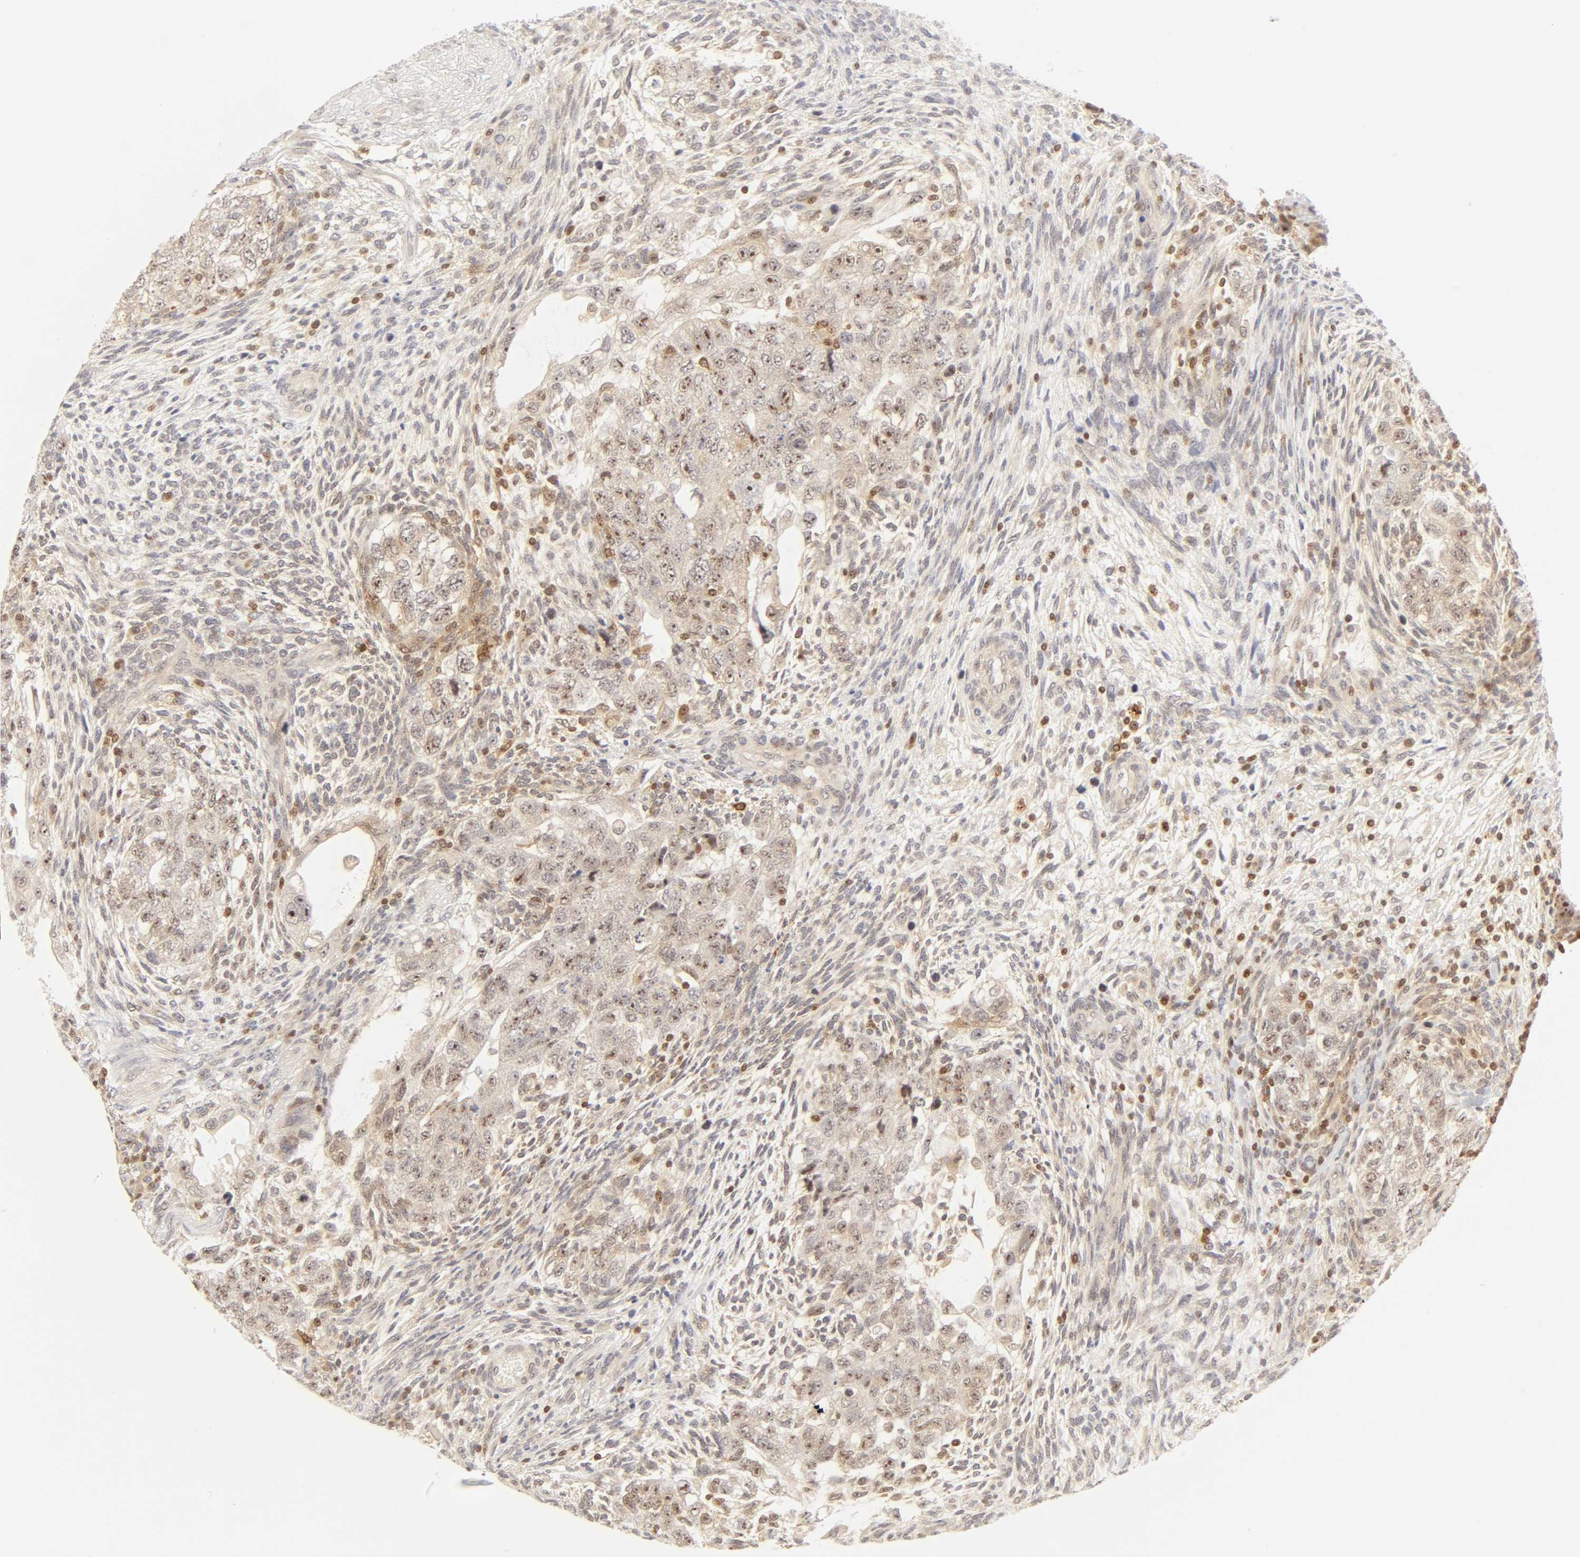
{"staining": {"intensity": "weak", "quantity": "25%-75%", "location": "cytoplasmic/membranous,nuclear"}, "tissue": "testis cancer", "cell_type": "Tumor cells", "image_type": "cancer", "snomed": [{"axis": "morphology", "description": "Normal tissue, NOS"}, {"axis": "morphology", "description": "Carcinoma, Embryonal, NOS"}, {"axis": "topography", "description": "Testis"}], "caption": "Immunohistochemistry (IHC) image of testis embryonal carcinoma stained for a protein (brown), which reveals low levels of weak cytoplasmic/membranous and nuclear staining in about 25%-75% of tumor cells.", "gene": "KIF2A", "patient": {"sex": "male", "age": 36}}